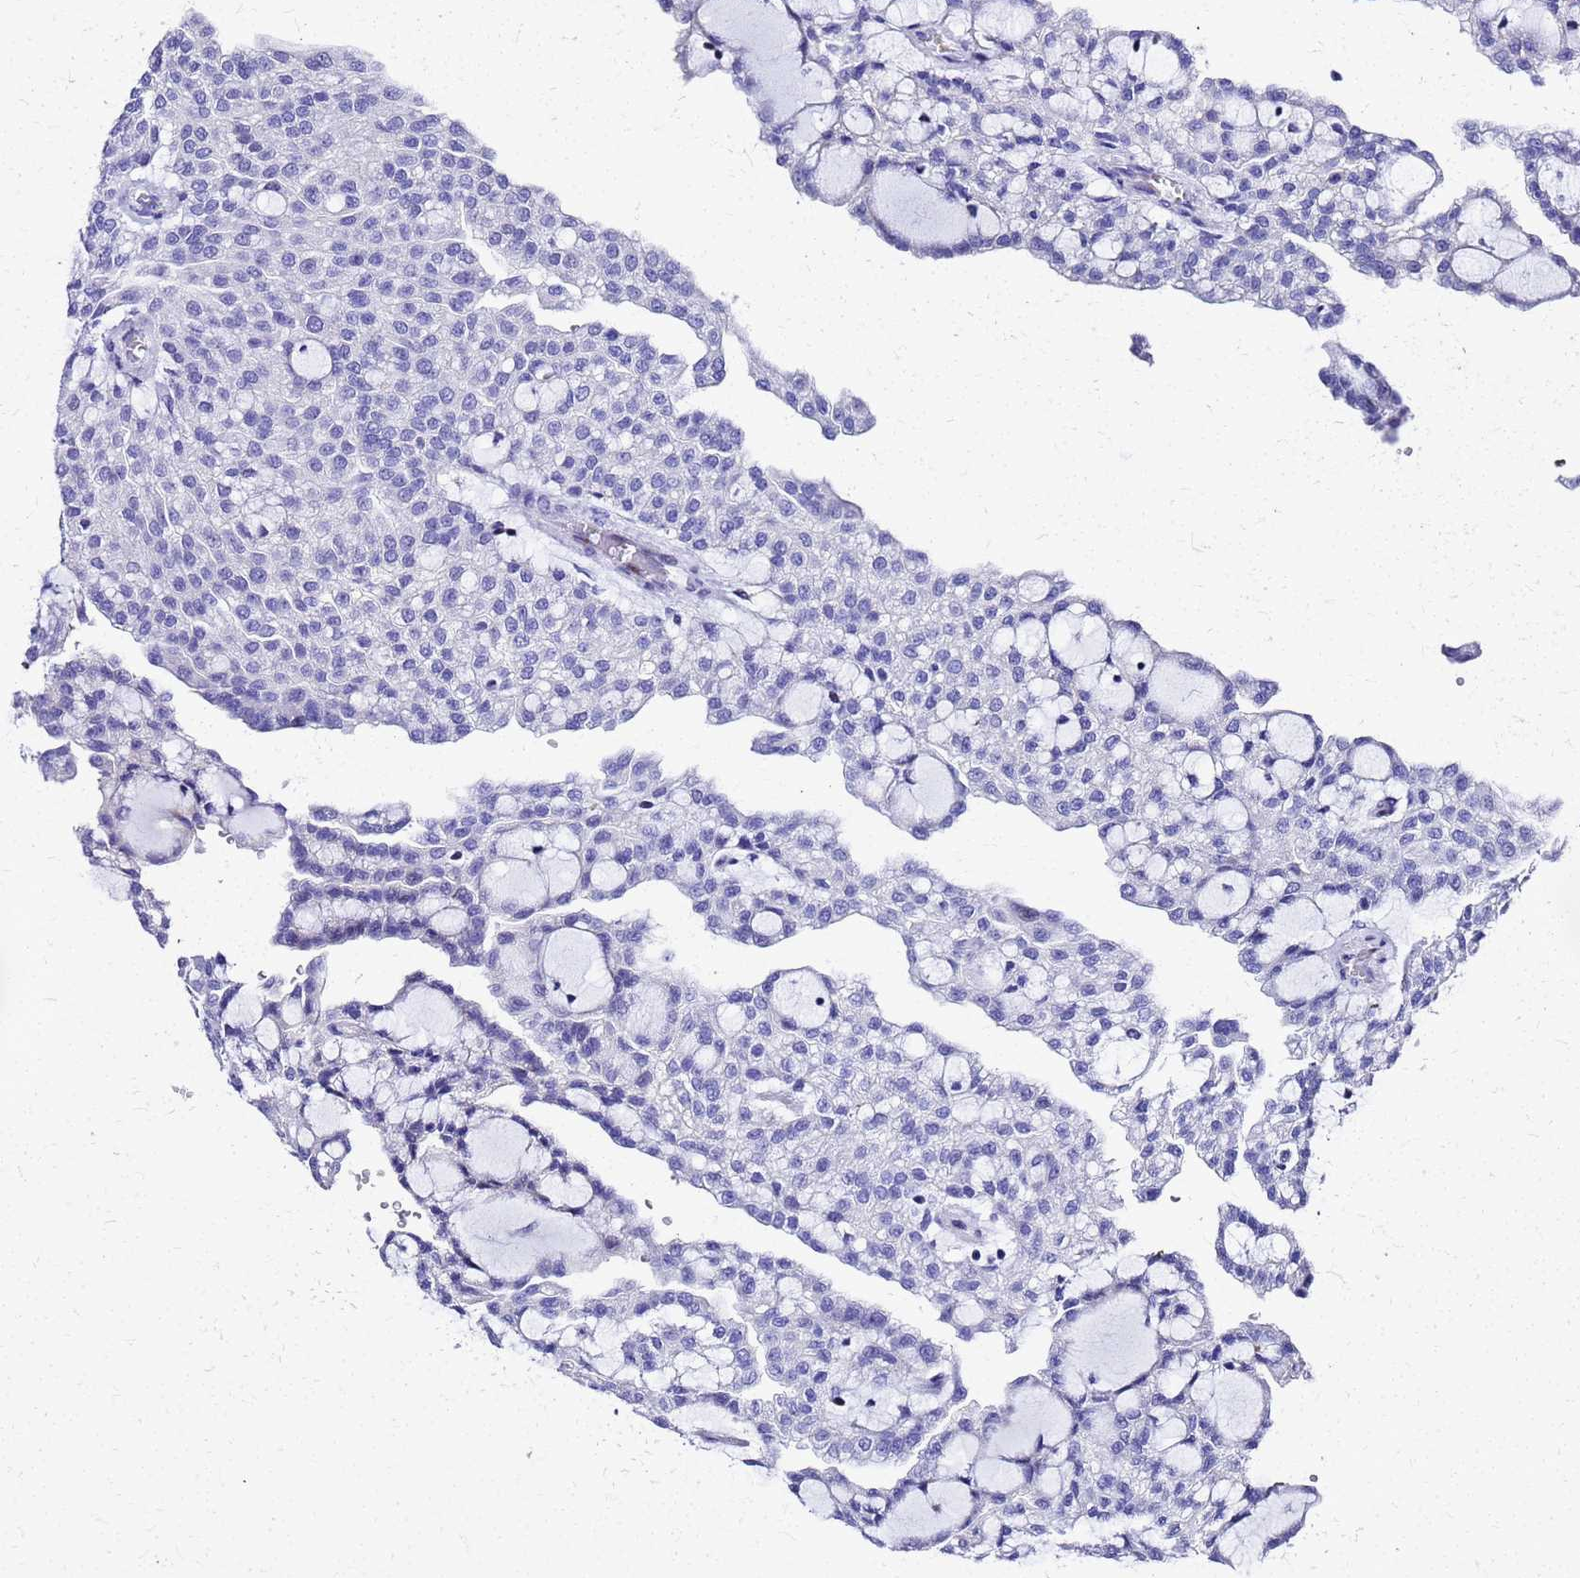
{"staining": {"intensity": "negative", "quantity": "none", "location": "none"}, "tissue": "renal cancer", "cell_type": "Tumor cells", "image_type": "cancer", "snomed": [{"axis": "morphology", "description": "Adenocarcinoma, NOS"}, {"axis": "topography", "description": "Kidney"}], "caption": "DAB (3,3'-diaminobenzidine) immunohistochemical staining of renal cancer exhibits no significant expression in tumor cells.", "gene": "SMIM21", "patient": {"sex": "male", "age": 63}}